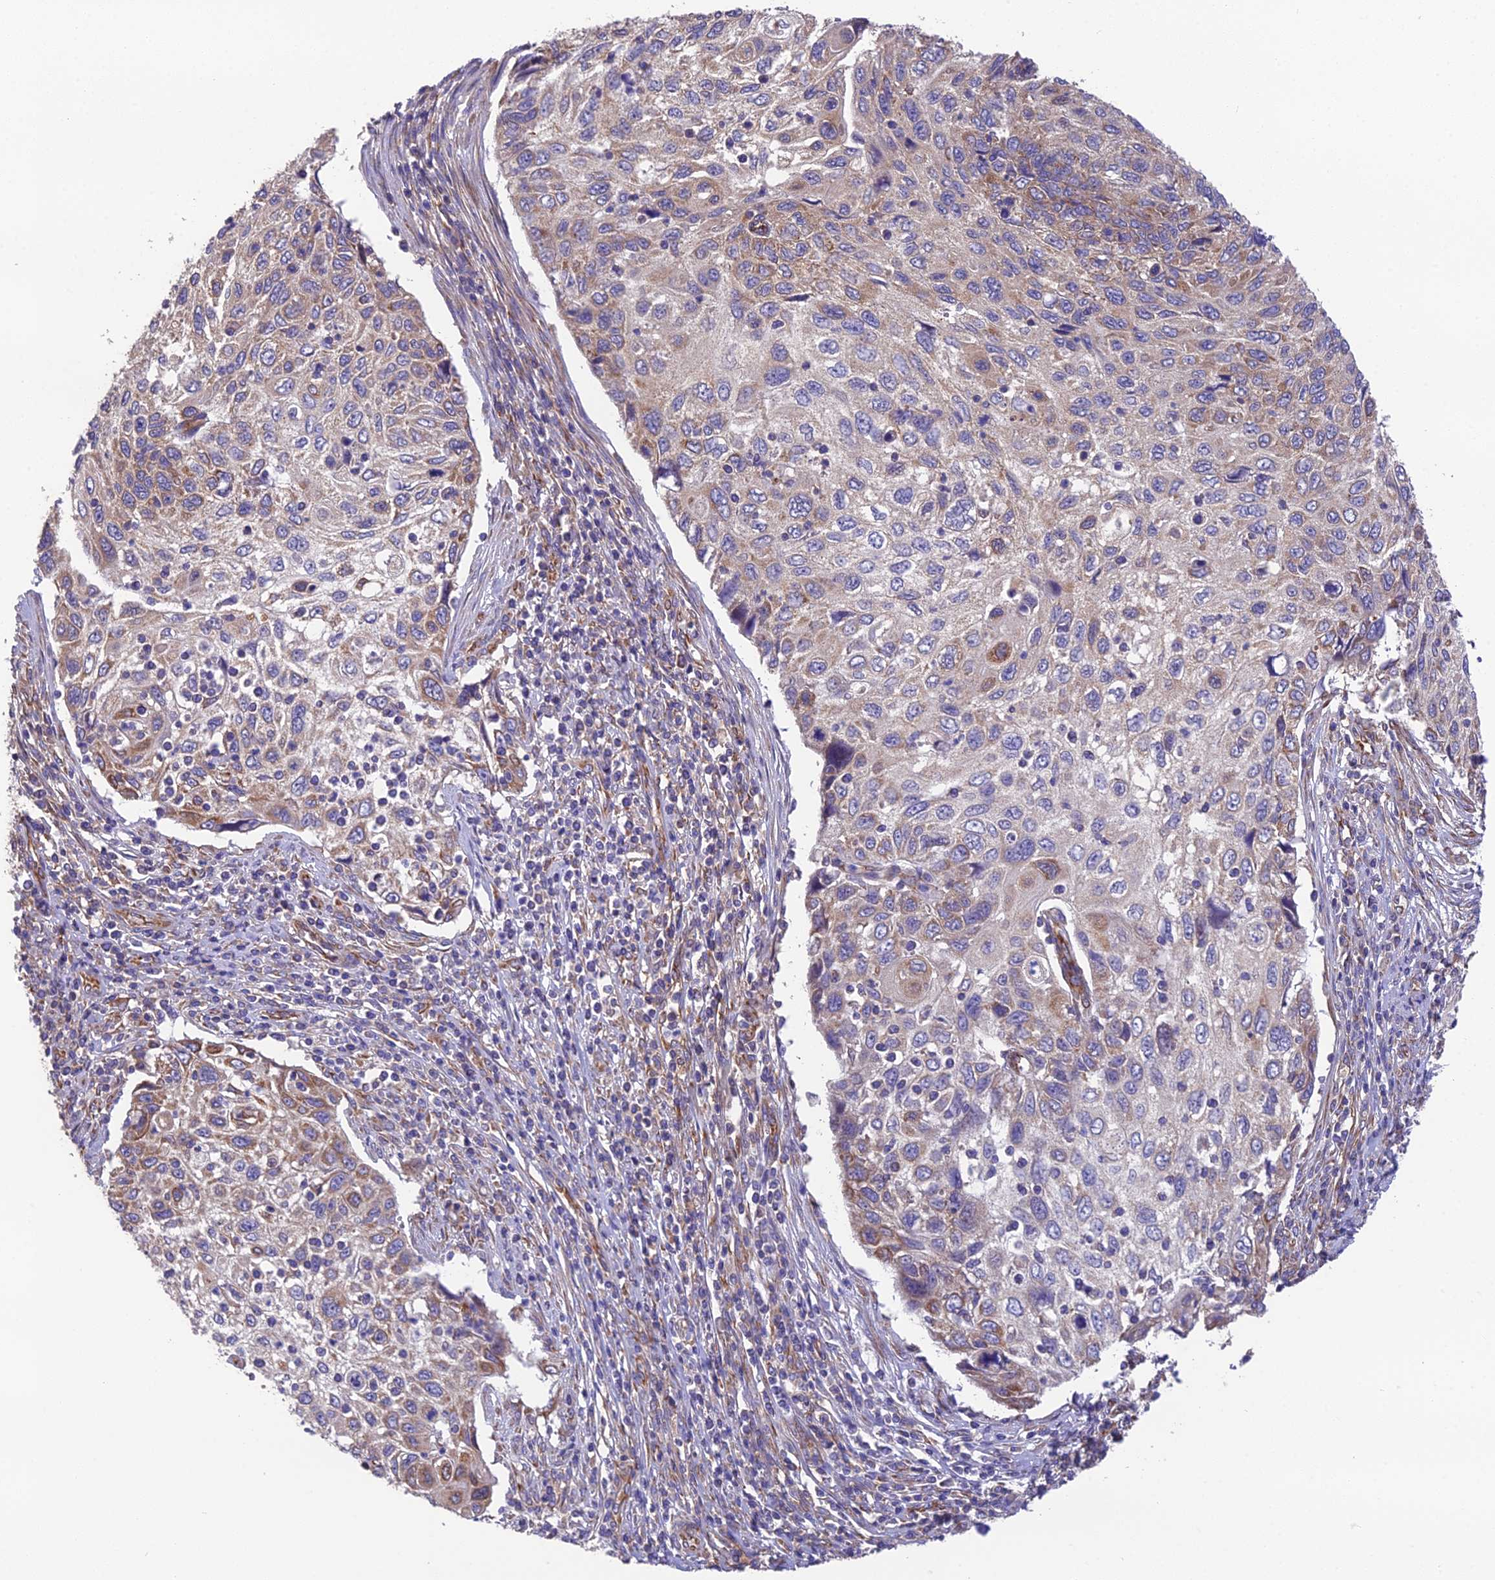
{"staining": {"intensity": "moderate", "quantity": ">75%", "location": "cytoplasmic/membranous"}, "tissue": "cervical cancer", "cell_type": "Tumor cells", "image_type": "cancer", "snomed": [{"axis": "morphology", "description": "Squamous cell carcinoma, NOS"}, {"axis": "topography", "description": "Cervix"}], "caption": "Immunohistochemistry (IHC) micrograph of human cervical squamous cell carcinoma stained for a protein (brown), which reveals medium levels of moderate cytoplasmic/membranous positivity in approximately >75% of tumor cells.", "gene": "BLOC1S4", "patient": {"sex": "female", "age": 70}}